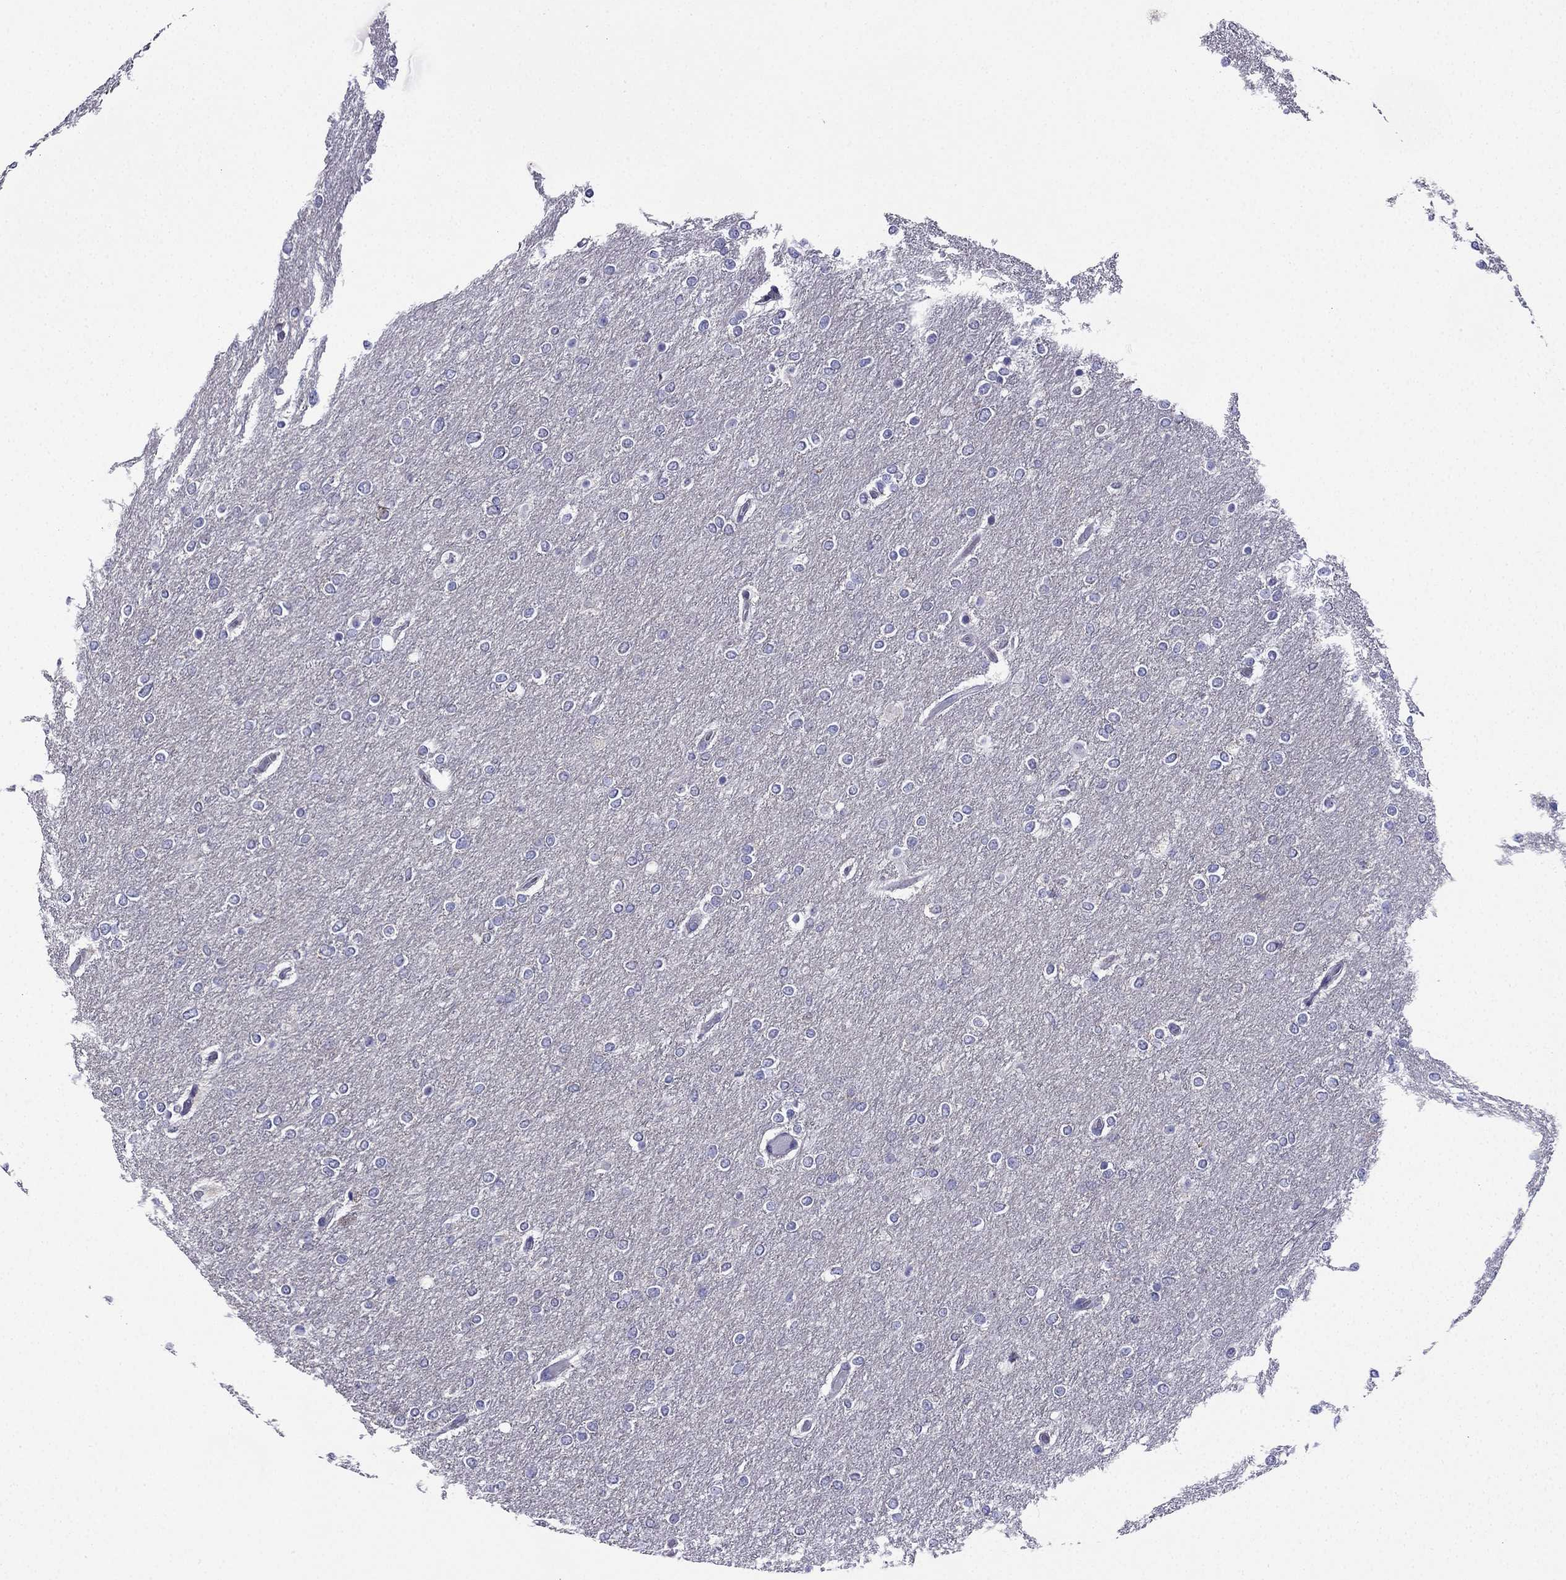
{"staining": {"intensity": "negative", "quantity": "none", "location": "none"}, "tissue": "glioma", "cell_type": "Tumor cells", "image_type": "cancer", "snomed": [{"axis": "morphology", "description": "Glioma, malignant, High grade"}, {"axis": "topography", "description": "Brain"}], "caption": "This is an immunohistochemistry photomicrograph of human glioma. There is no positivity in tumor cells.", "gene": "KIF5A", "patient": {"sex": "female", "age": 61}}